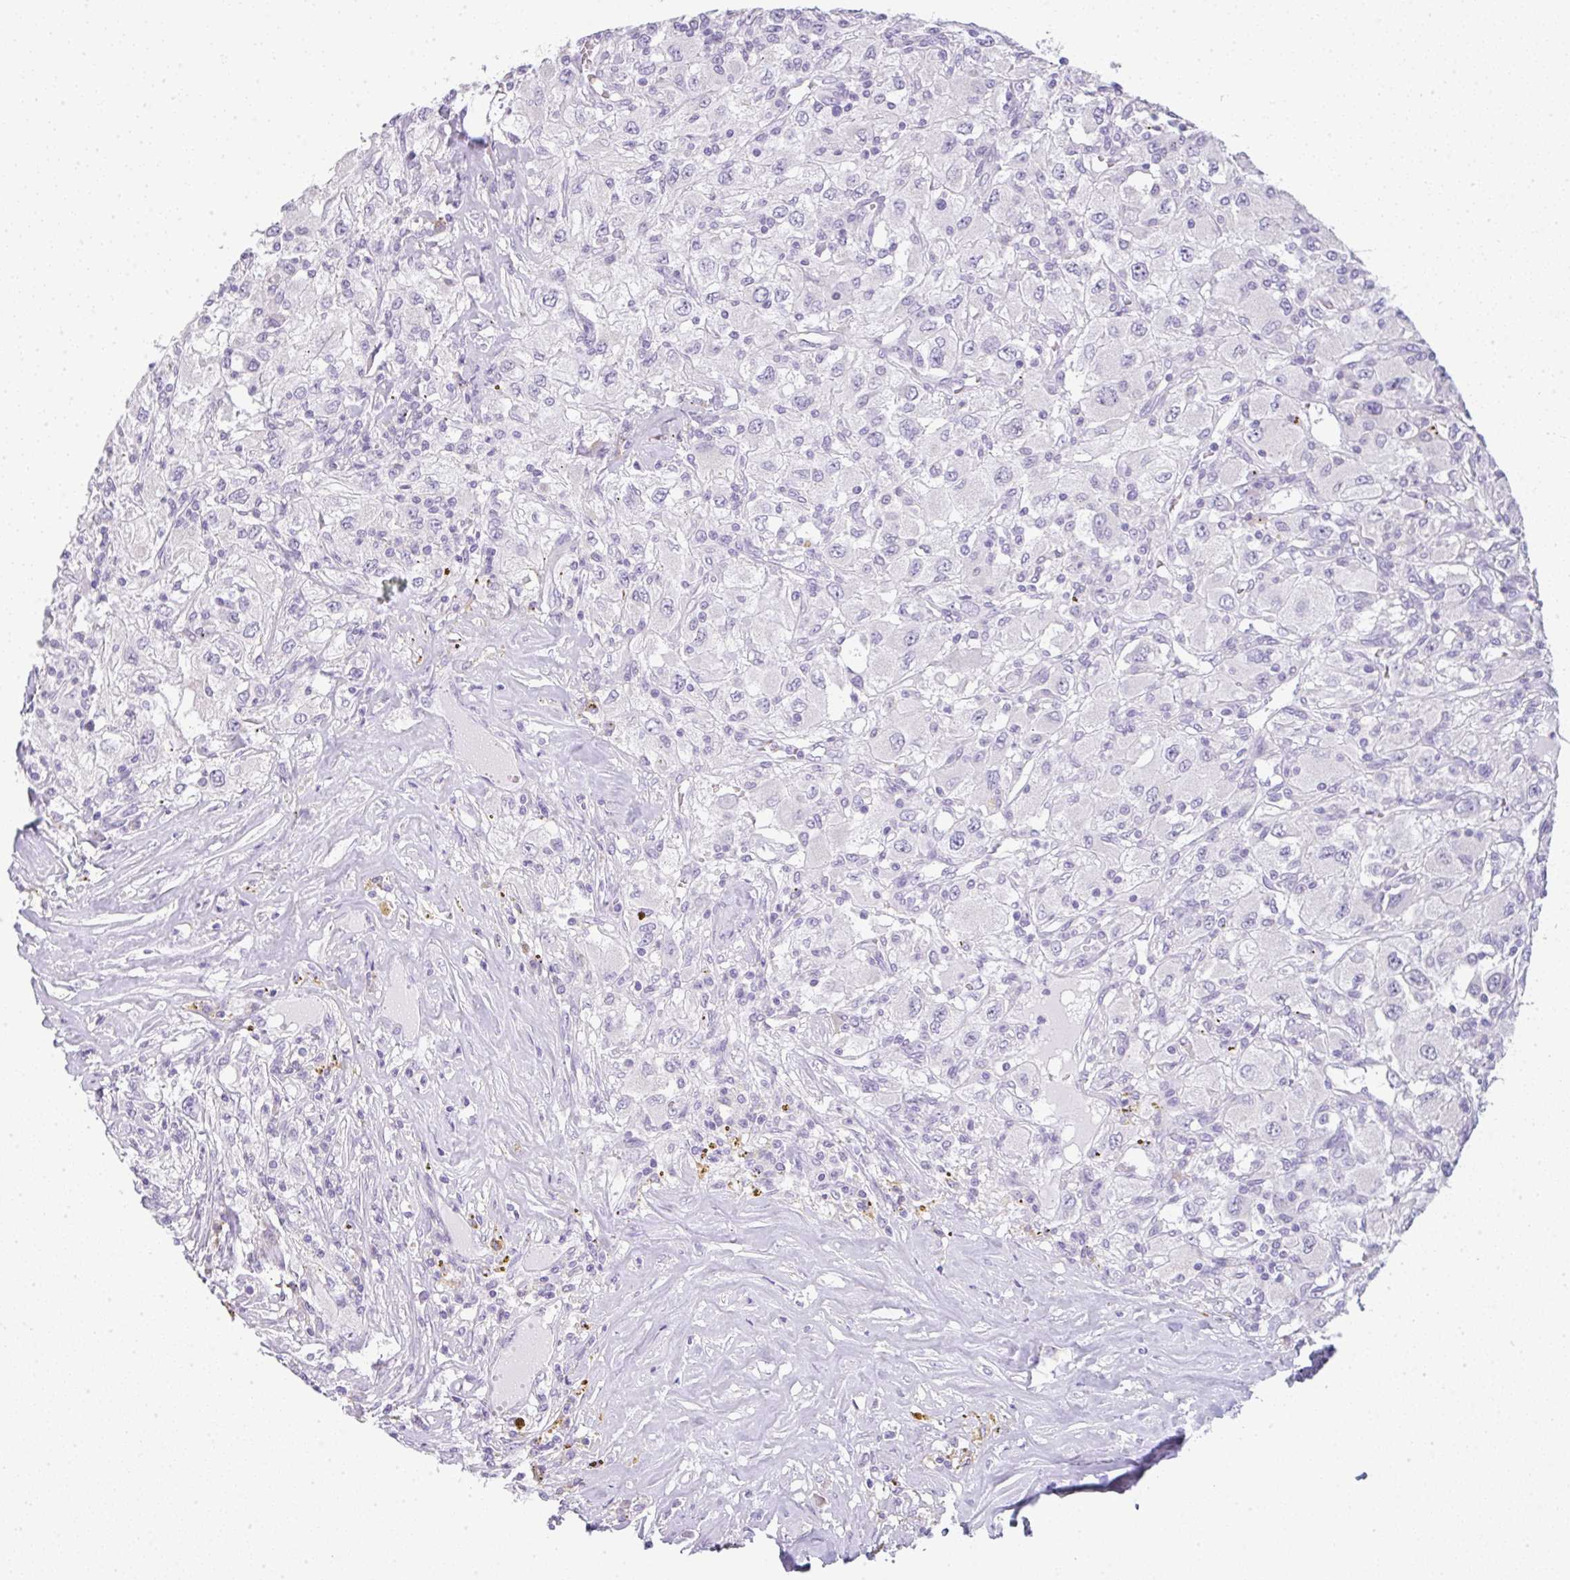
{"staining": {"intensity": "negative", "quantity": "none", "location": "none"}, "tissue": "renal cancer", "cell_type": "Tumor cells", "image_type": "cancer", "snomed": [{"axis": "morphology", "description": "Adenocarcinoma, NOS"}, {"axis": "topography", "description": "Kidney"}], "caption": "This micrograph is of adenocarcinoma (renal) stained with immunohistochemistry (IHC) to label a protein in brown with the nuclei are counter-stained blue. There is no positivity in tumor cells.", "gene": "LPAR4", "patient": {"sex": "female", "age": 67}}